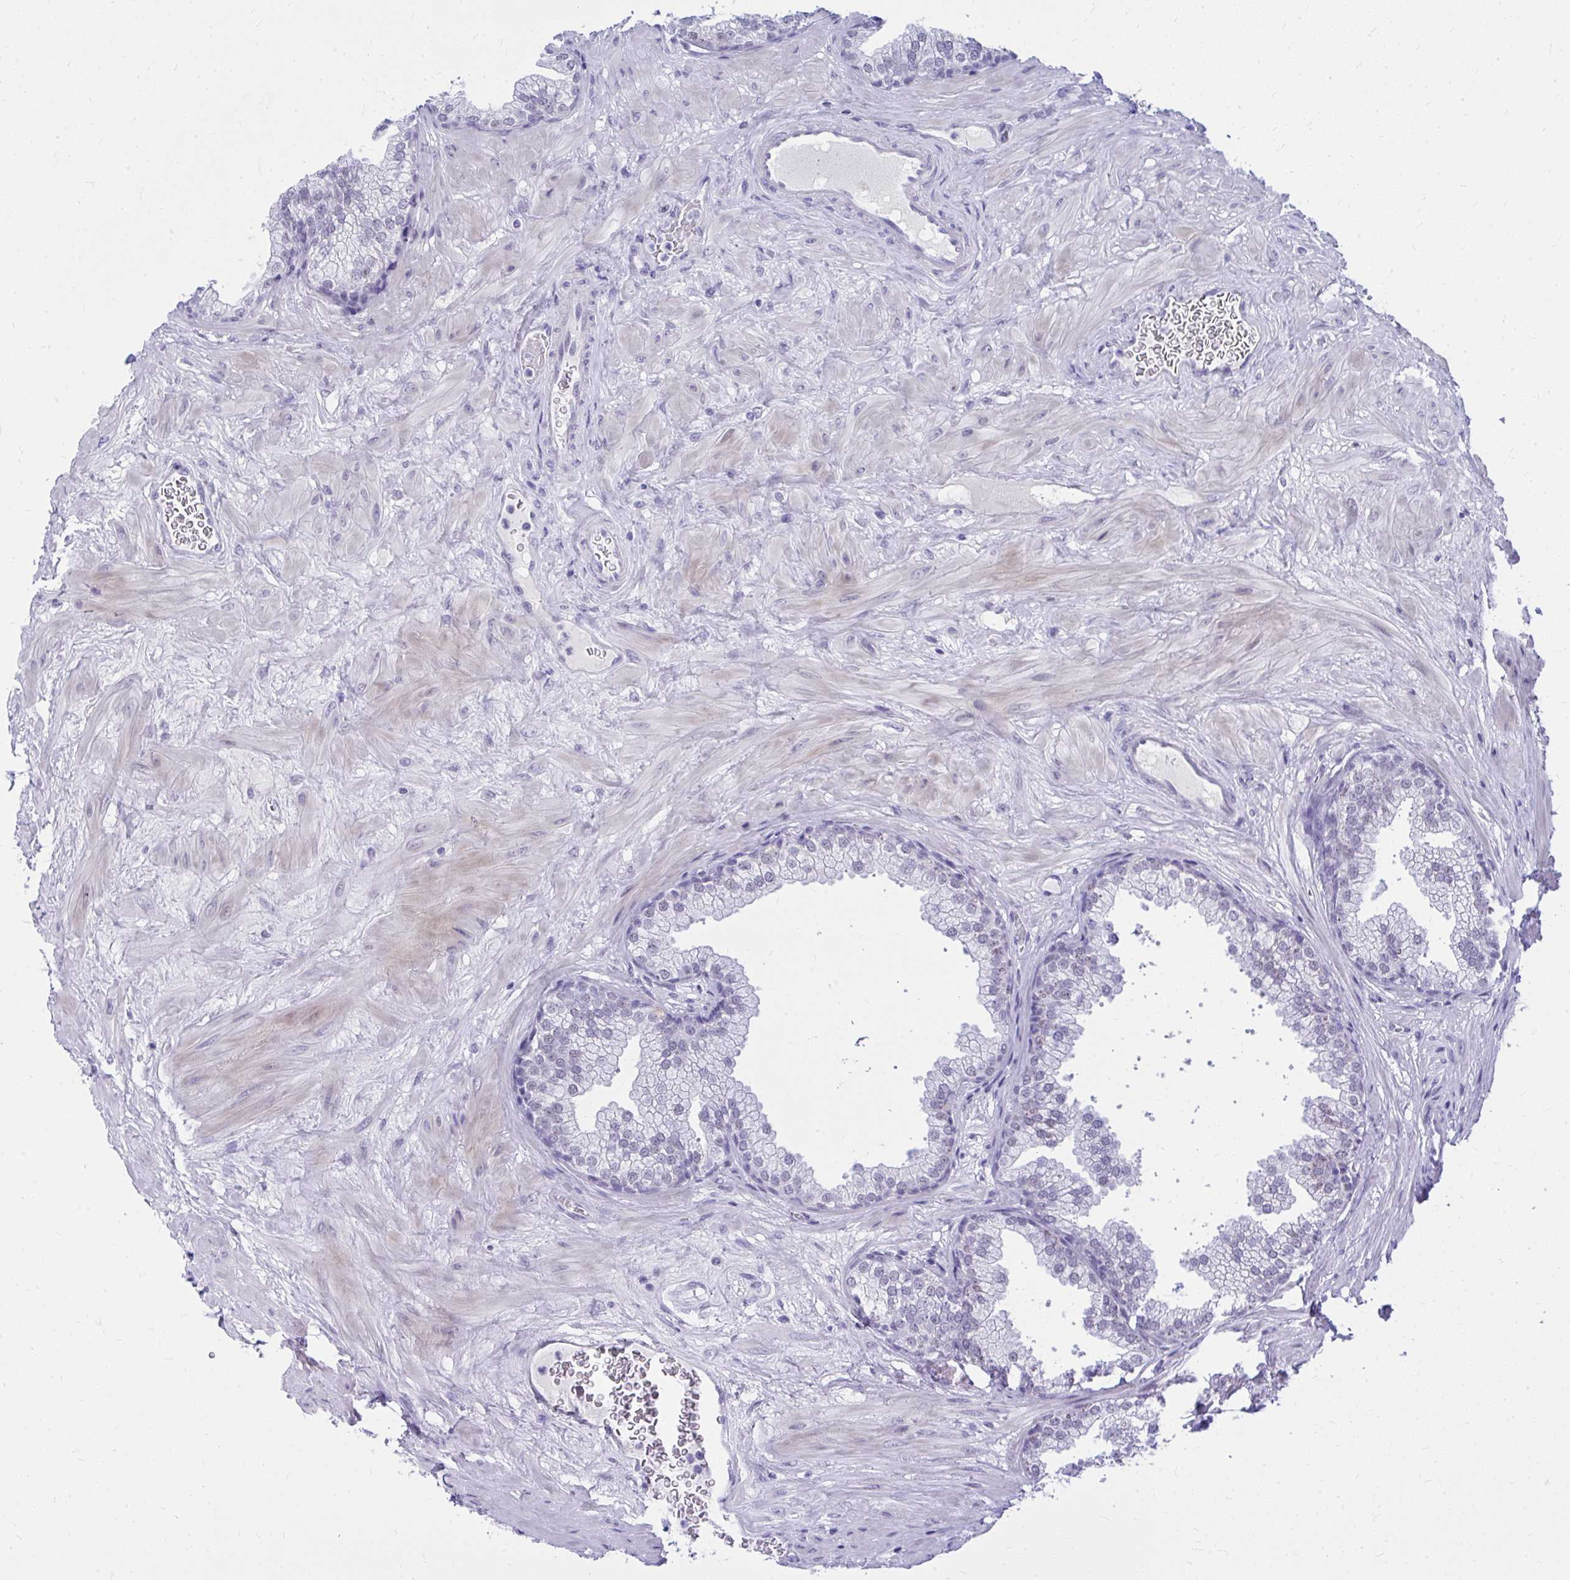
{"staining": {"intensity": "negative", "quantity": "none", "location": "none"}, "tissue": "prostate", "cell_type": "Glandular cells", "image_type": "normal", "snomed": [{"axis": "morphology", "description": "Normal tissue, NOS"}, {"axis": "topography", "description": "Prostate"}], "caption": "Immunohistochemical staining of unremarkable human prostate demonstrates no significant expression in glandular cells.", "gene": "OR5F1", "patient": {"sex": "male", "age": 37}}